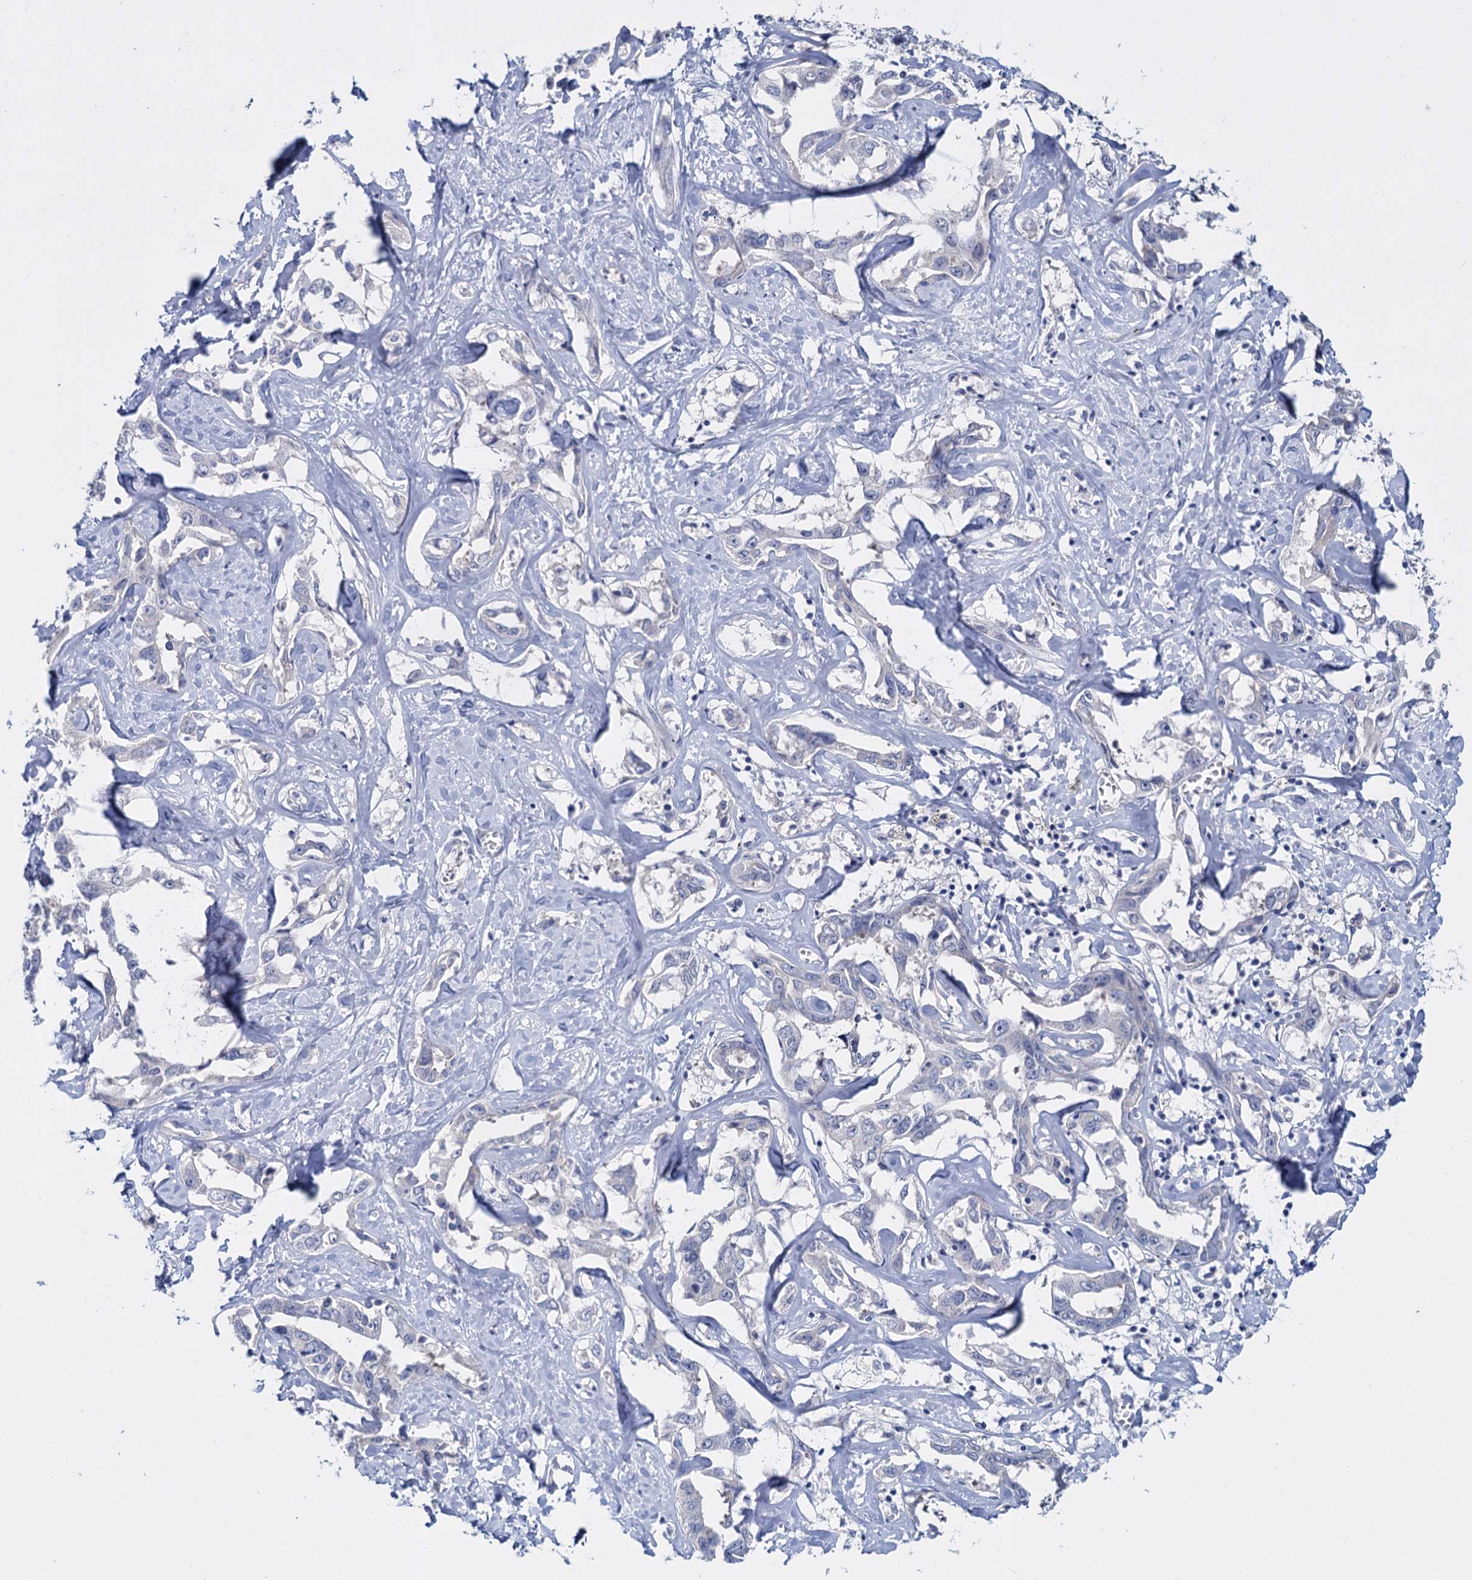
{"staining": {"intensity": "negative", "quantity": "none", "location": "none"}, "tissue": "liver cancer", "cell_type": "Tumor cells", "image_type": "cancer", "snomed": [{"axis": "morphology", "description": "Cholangiocarcinoma"}, {"axis": "topography", "description": "Liver"}], "caption": "This is an immunohistochemistry photomicrograph of cholangiocarcinoma (liver). There is no staining in tumor cells.", "gene": "GSTM2", "patient": {"sex": "male", "age": 59}}